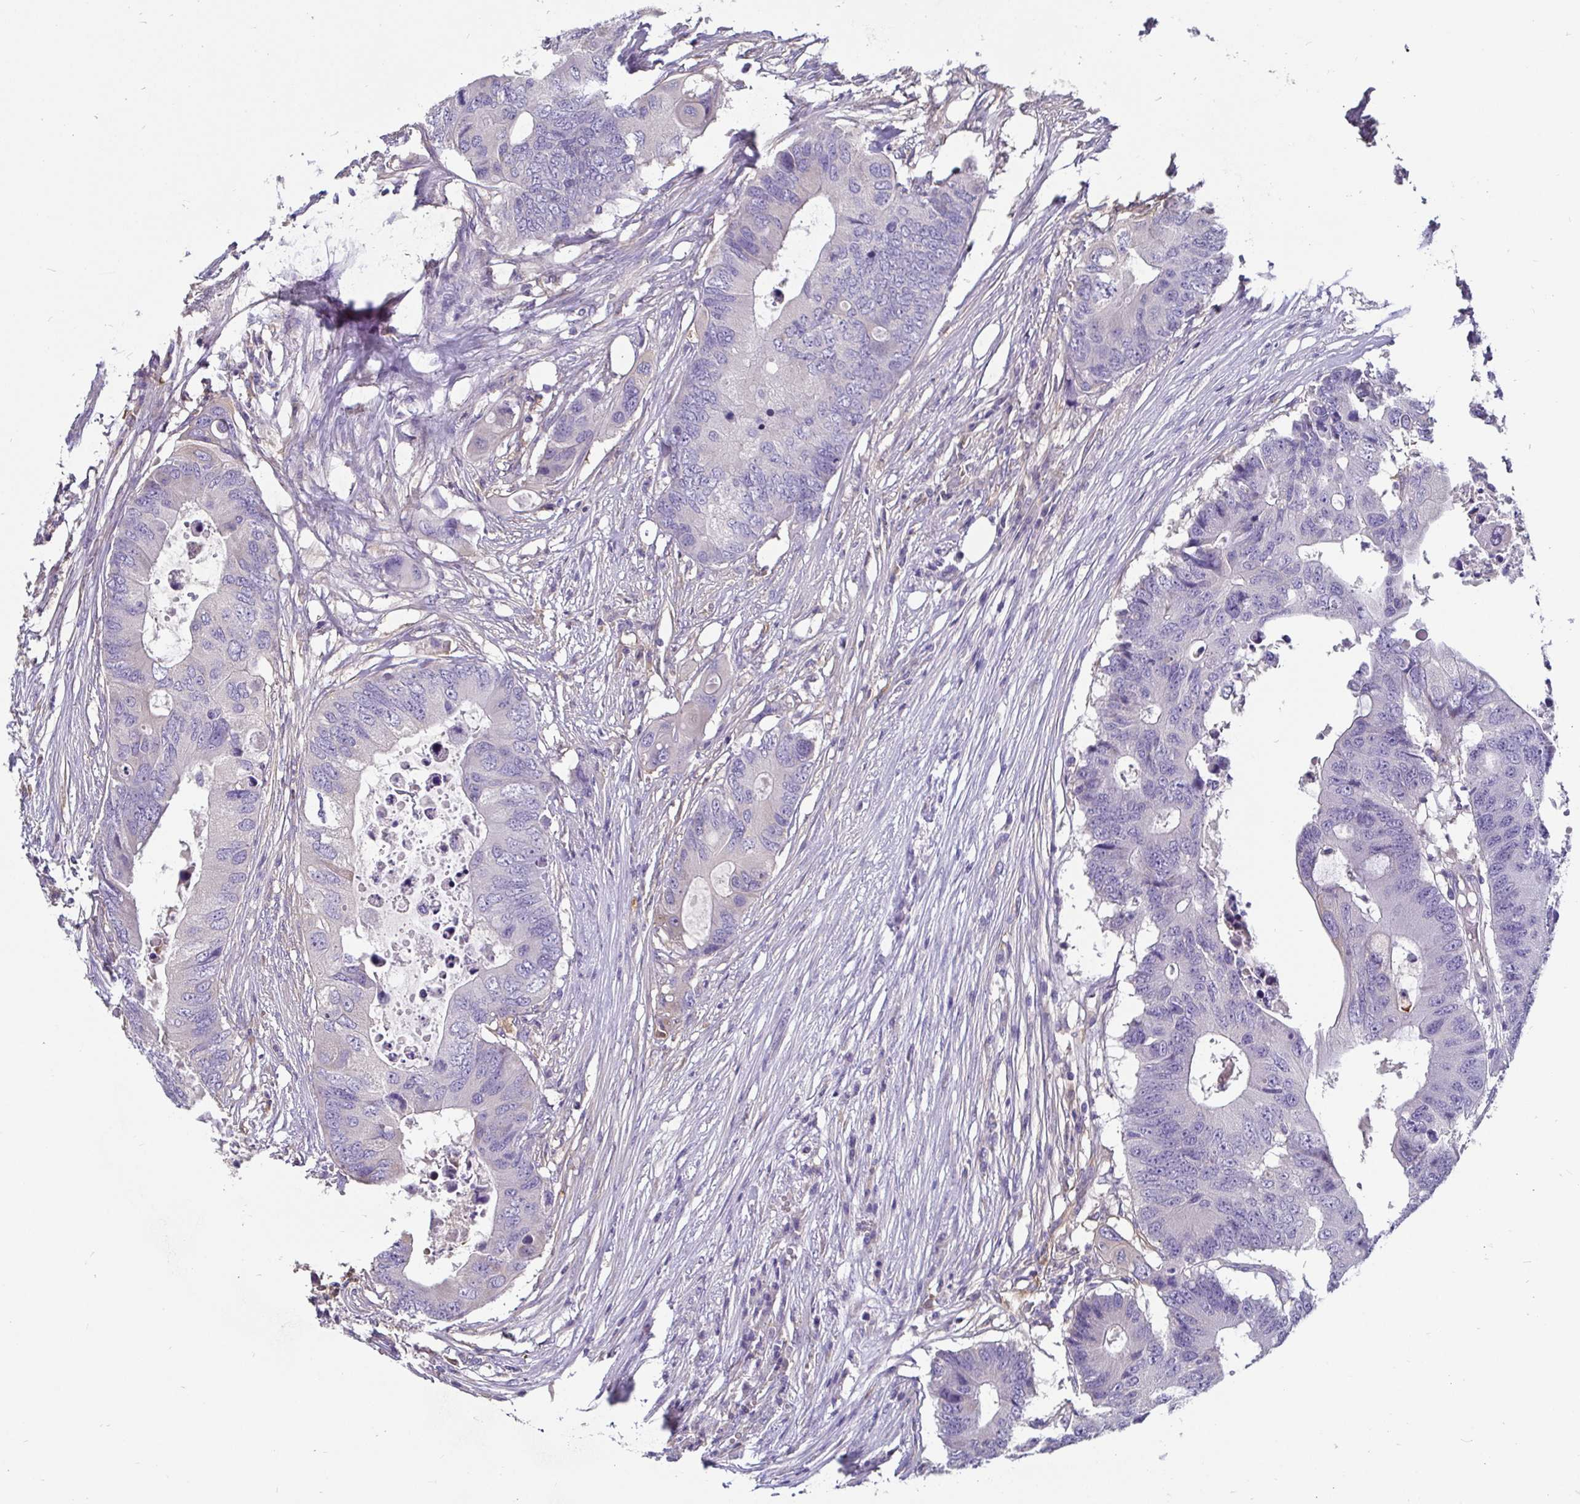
{"staining": {"intensity": "negative", "quantity": "none", "location": "none"}, "tissue": "colorectal cancer", "cell_type": "Tumor cells", "image_type": "cancer", "snomed": [{"axis": "morphology", "description": "Adenocarcinoma, NOS"}, {"axis": "topography", "description": "Colon"}], "caption": "Colorectal cancer was stained to show a protein in brown. There is no significant expression in tumor cells. (Immunohistochemistry, brightfield microscopy, high magnification).", "gene": "ADAMTS6", "patient": {"sex": "male", "age": 71}}